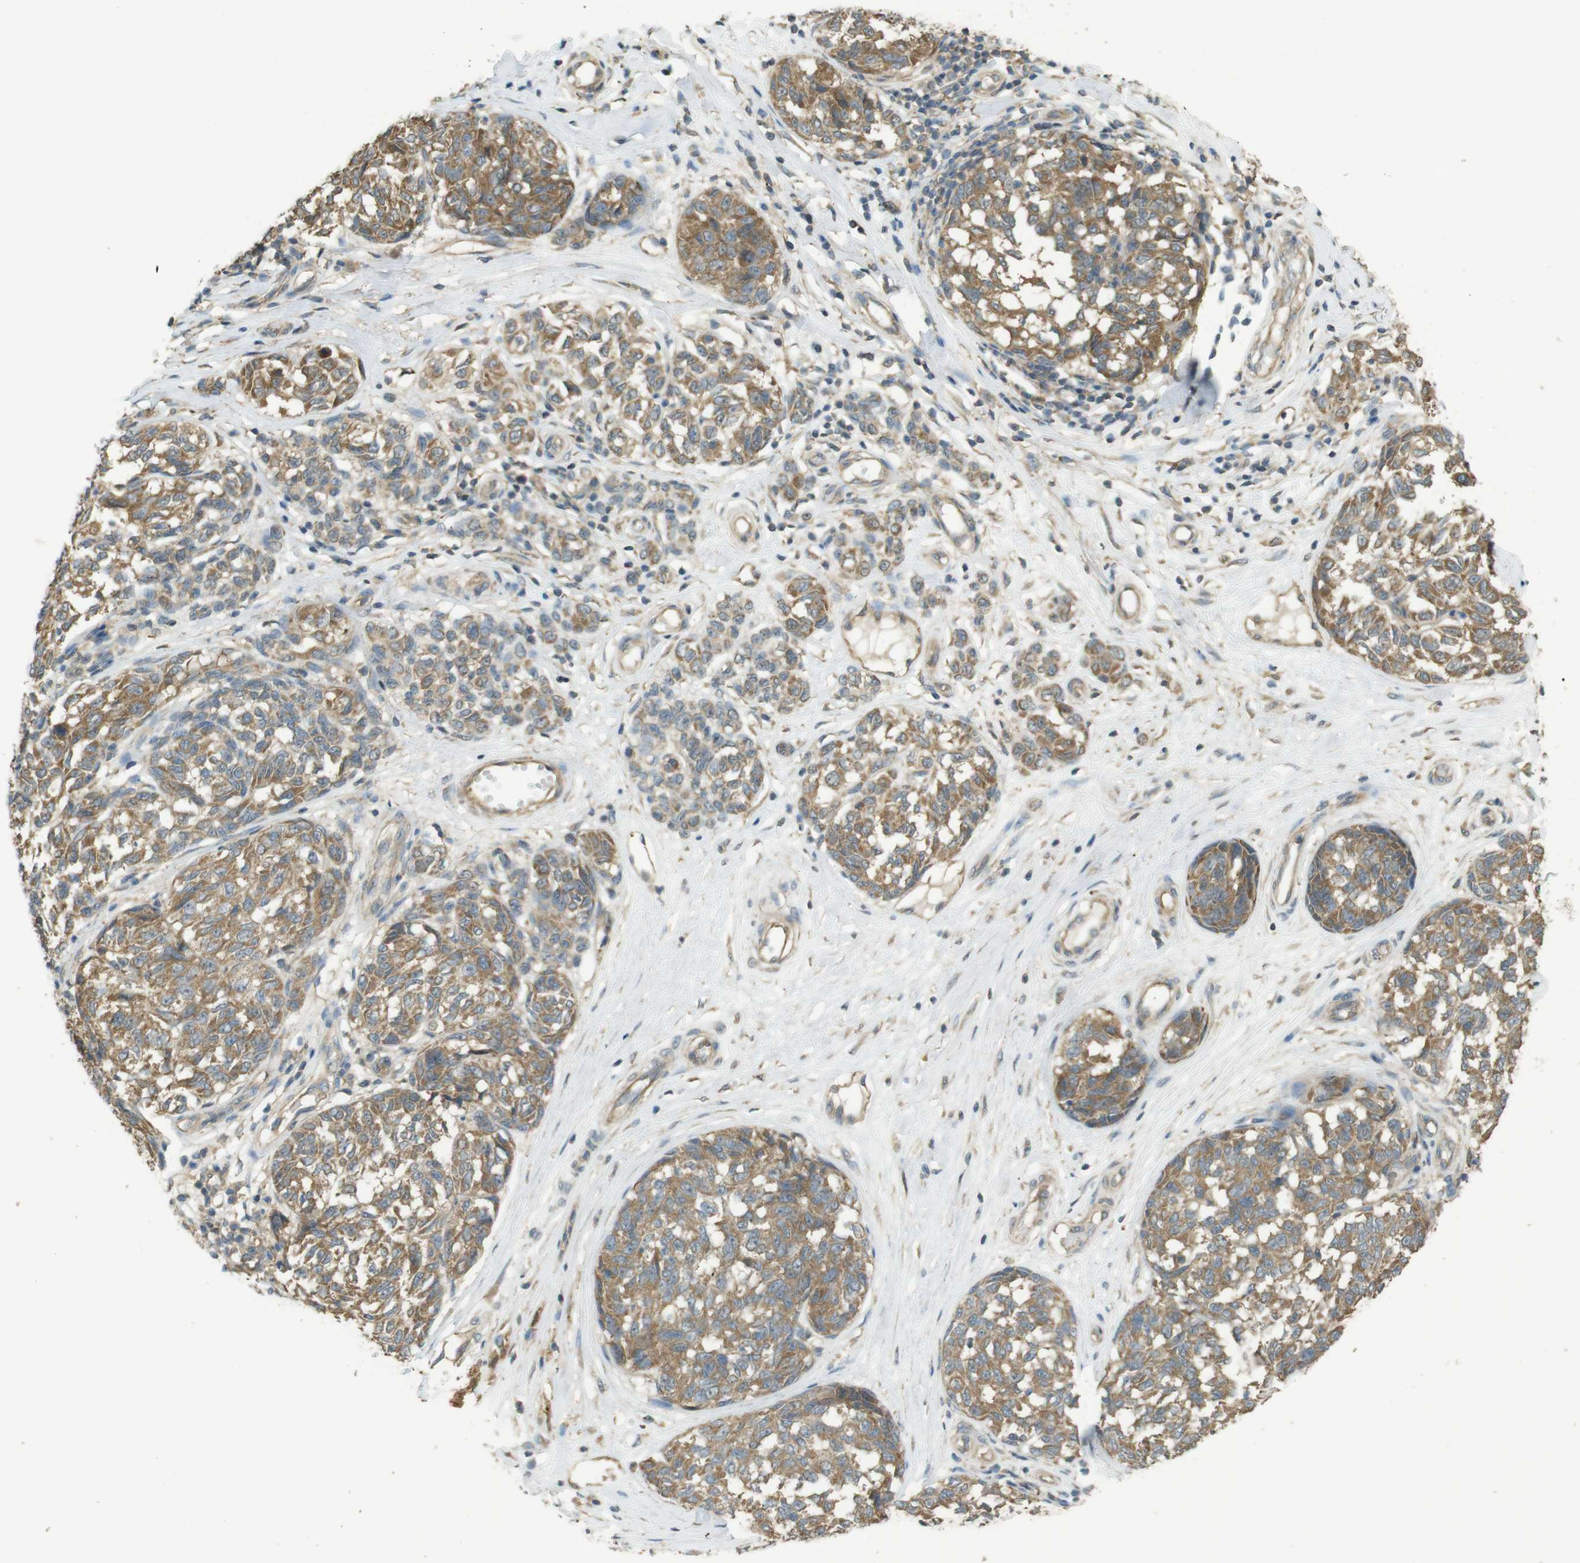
{"staining": {"intensity": "moderate", "quantity": ">75%", "location": "cytoplasmic/membranous"}, "tissue": "melanoma", "cell_type": "Tumor cells", "image_type": "cancer", "snomed": [{"axis": "morphology", "description": "Malignant melanoma, NOS"}, {"axis": "topography", "description": "Skin"}], "caption": "IHC histopathology image of malignant melanoma stained for a protein (brown), which shows medium levels of moderate cytoplasmic/membranous staining in about >75% of tumor cells.", "gene": "ZDHHC20", "patient": {"sex": "female", "age": 64}}